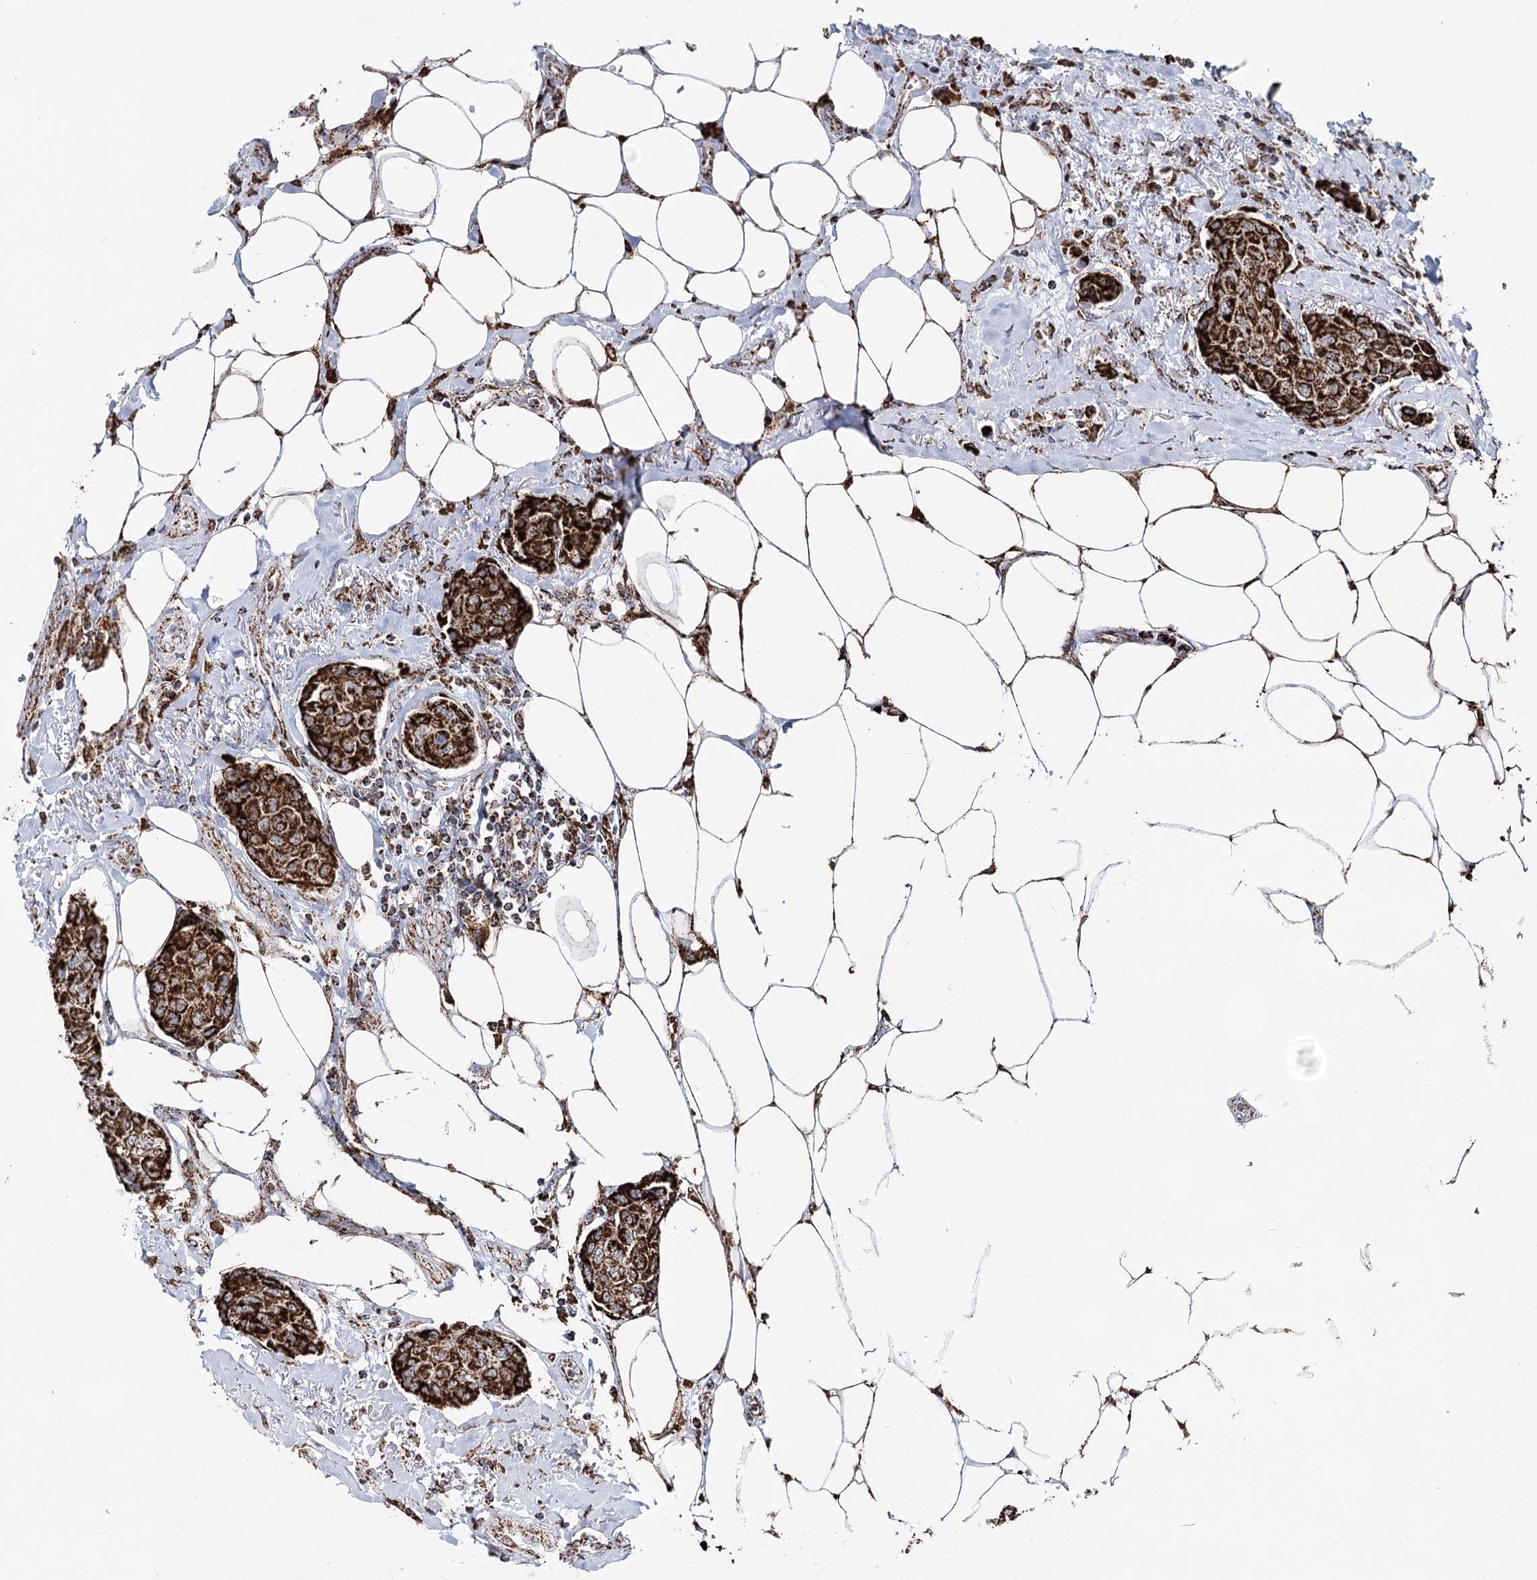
{"staining": {"intensity": "strong", "quantity": ">75%", "location": "cytoplasmic/membranous"}, "tissue": "breast cancer", "cell_type": "Tumor cells", "image_type": "cancer", "snomed": [{"axis": "morphology", "description": "Duct carcinoma"}, {"axis": "topography", "description": "Breast"}], "caption": "High-magnification brightfield microscopy of infiltrating ductal carcinoma (breast) stained with DAB (3,3'-diaminobenzidine) (brown) and counterstained with hematoxylin (blue). tumor cells exhibit strong cytoplasmic/membranous positivity is identified in approximately>75% of cells.", "gene": "CWF19L1", "patient": {"sex": "female", "age": 80}}